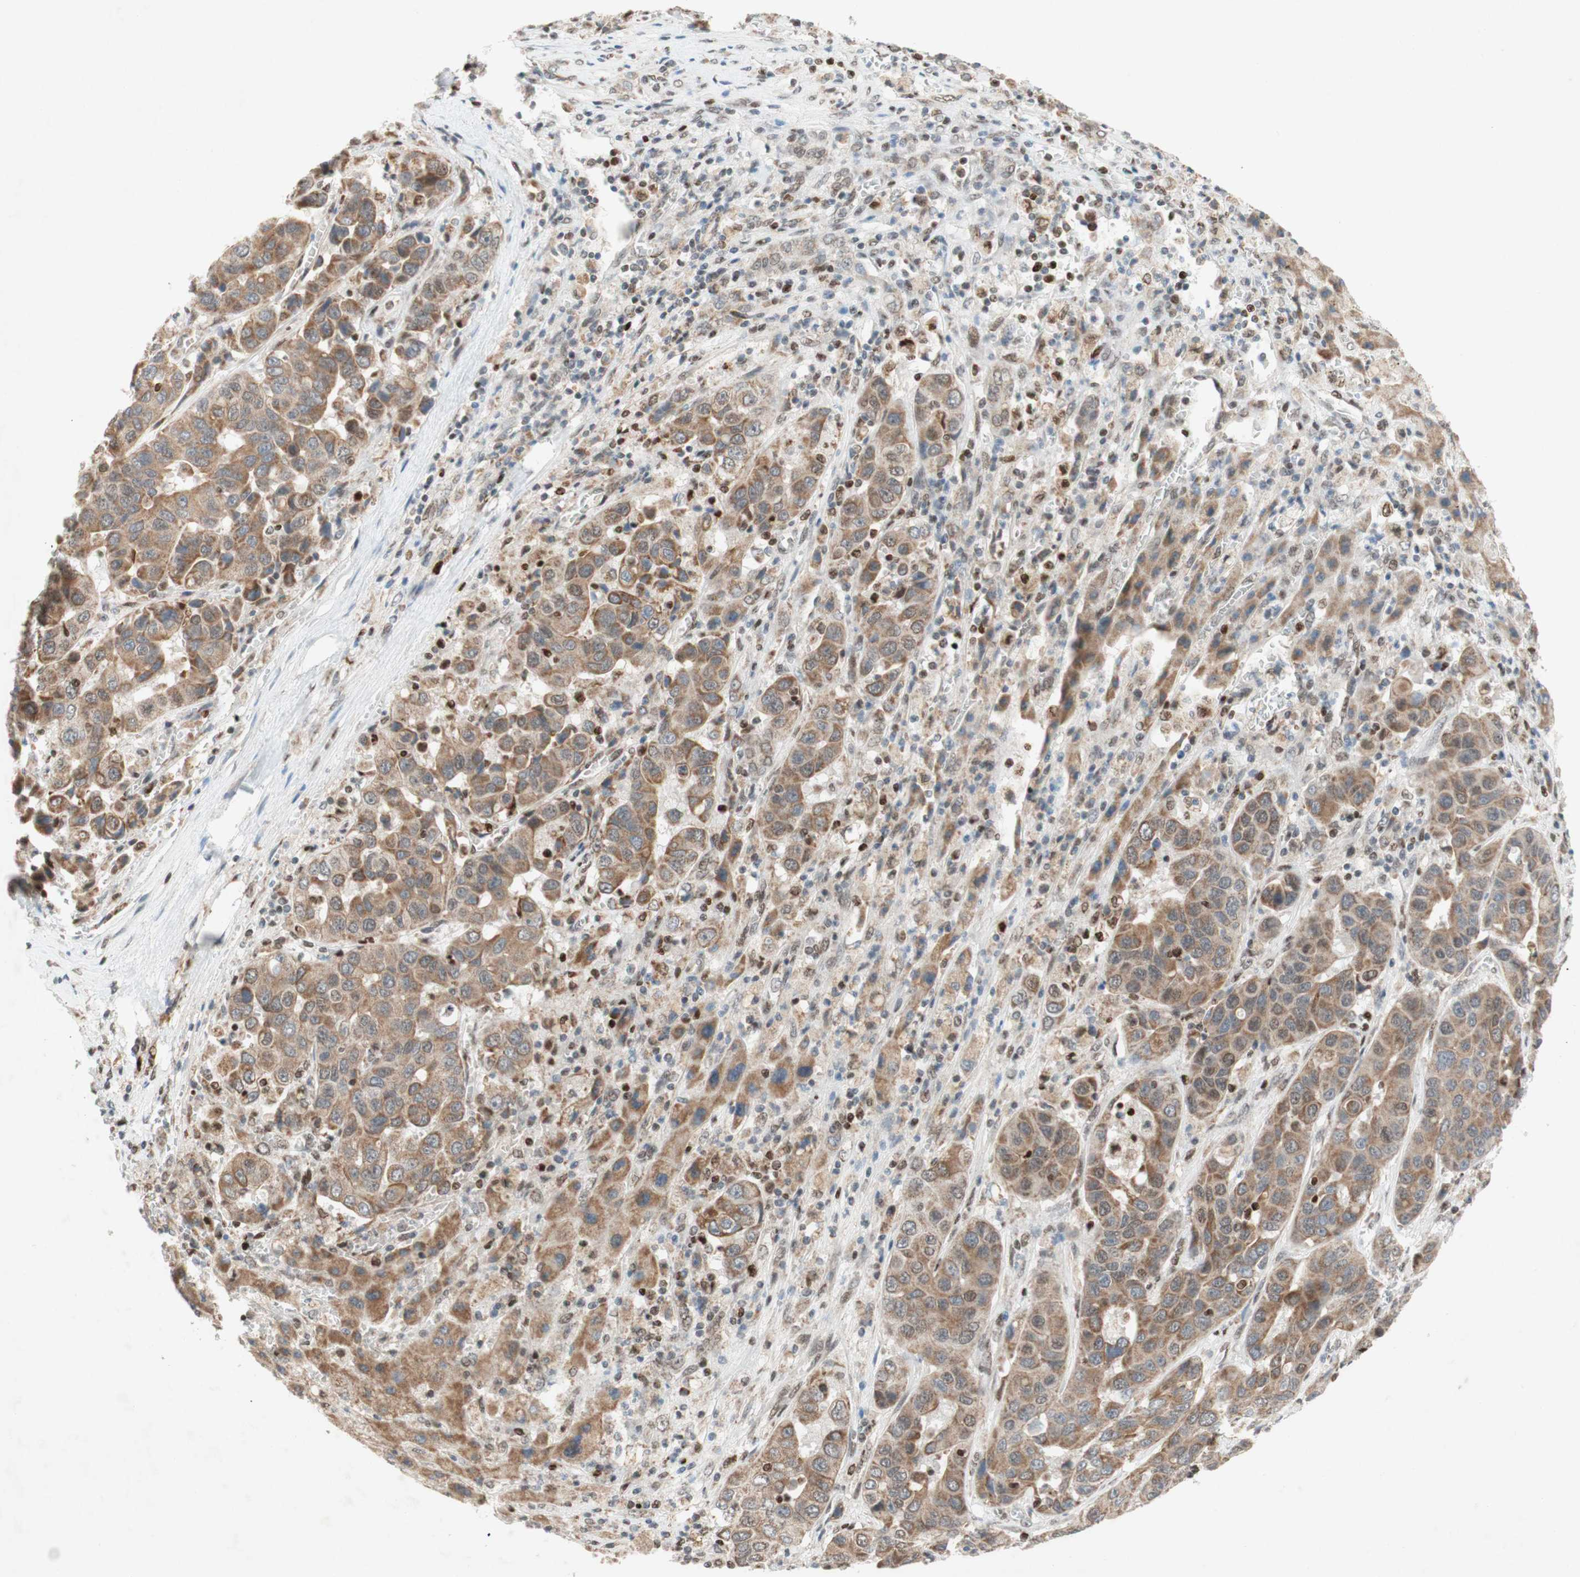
{"staining": {"intensity": "moderate", "quantity": ">75%", "location": "cytoplasmic/membranous"}, "tissue": "liver cancer", "cell_type": "Tumor cells", "image_type": "cancer", "snomed": [{"axis": "morphology", "description": "Cholangiocarcinoma"}, {"axis": "topography", "description": "Liver"}], "caption": "Protein staining of liver cancer tissue displays moderate cytoplasmic/membranous staining in approximately >75% of tumor cells. The staining was performed using DAB (3,3'-diaminobenzidine), with brown indicating positive protein expression. Nuclei are stained blue with hematoxylin.", "gene": "DNMT3A", "patient": {"sex": "female", "age": 52}}